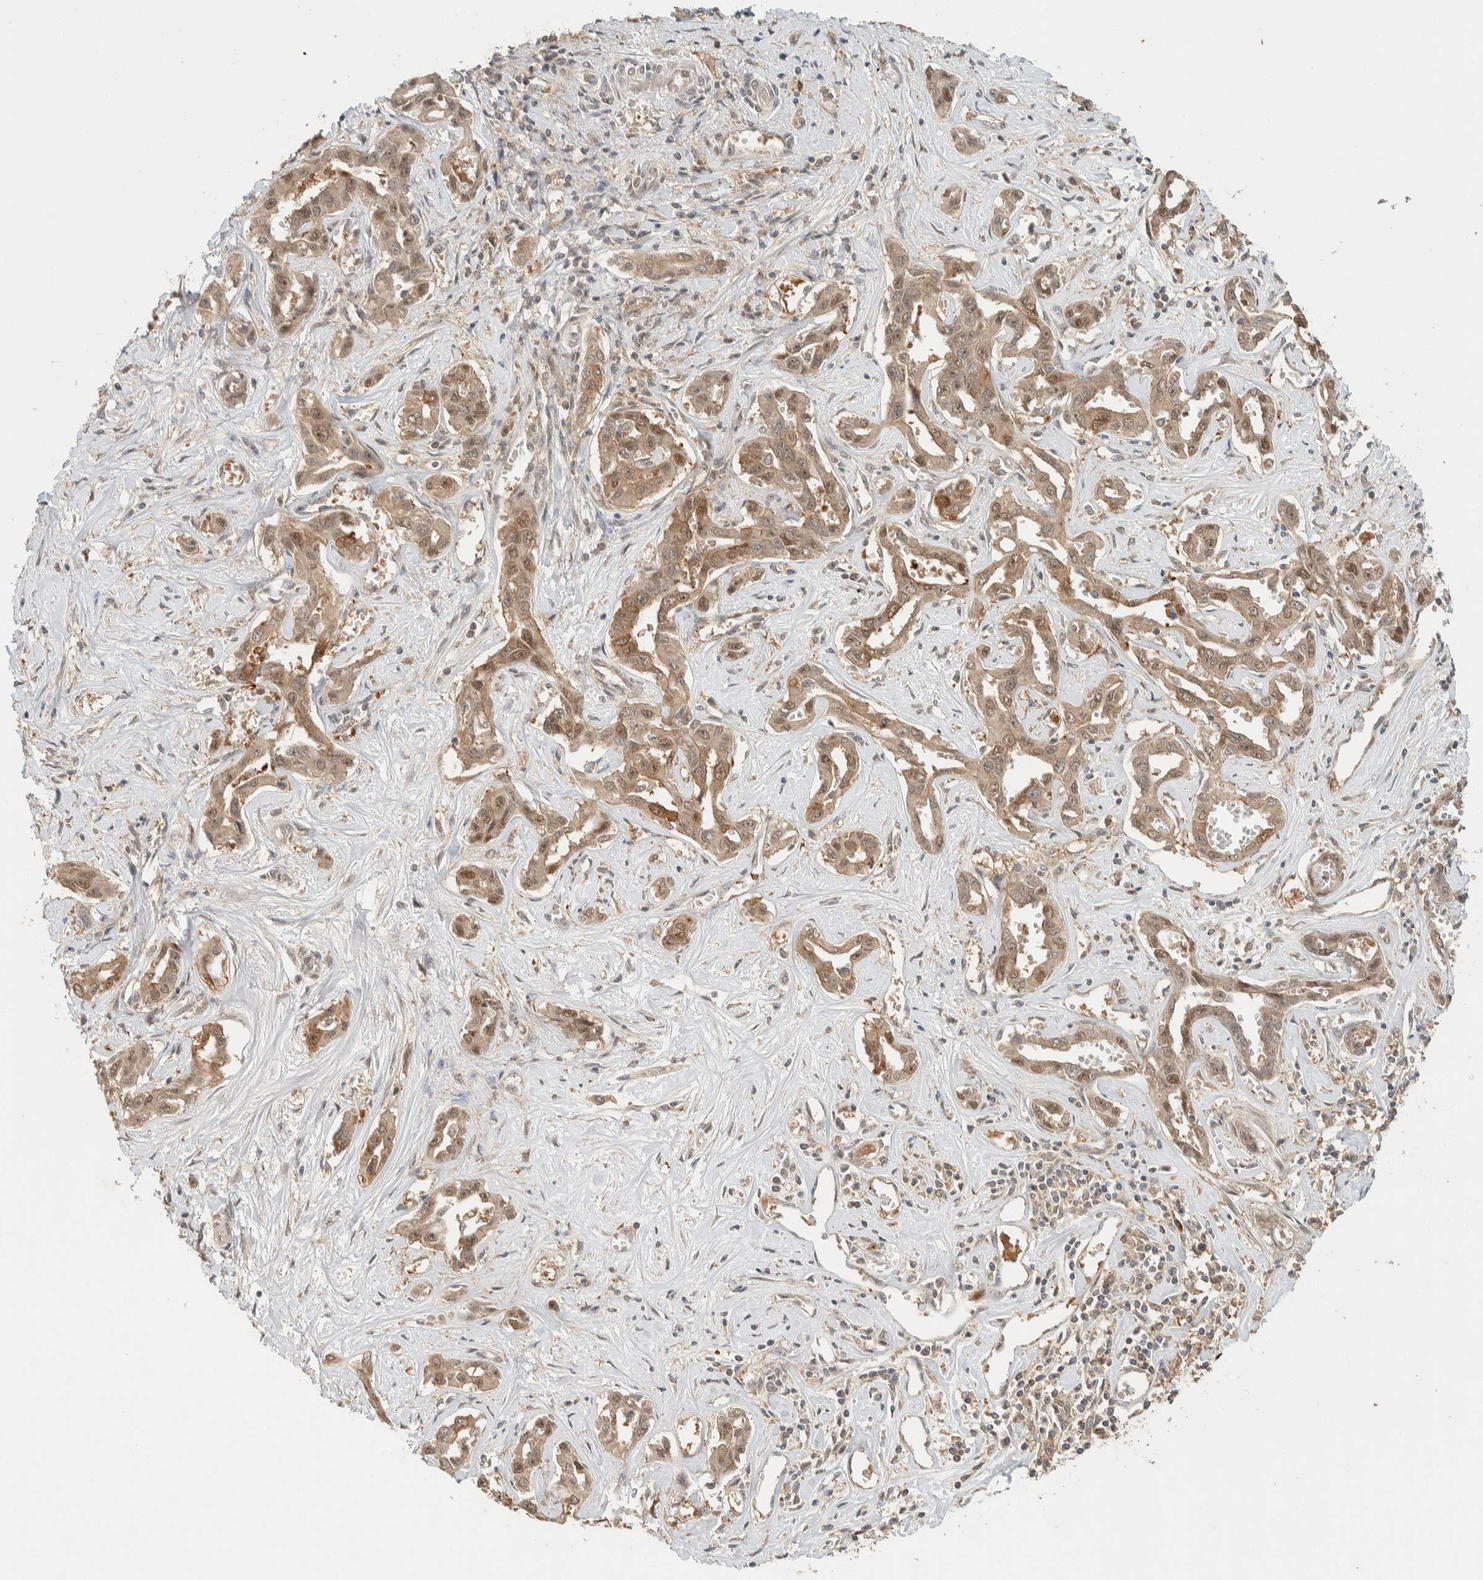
{"staining": {"intensity": "moderate", "quantity": ">75%", "location": "cytoplasmic/membranous,nuclear"}, "tissue": "liver cancer", "cell_type": "Tumor cells", "image_type": "cancer", "snomed": [{"axis": "morphology", "description": "Cholangiocarcinoma"}, {"axis": "topography", "description": "Liver"}], "caption": "IHC staining of liver cancer, which exhibits medium levels of moderate cytoplasmic/membranous and nuclear expression in about >75% of tumor cells indicating moderate cytoplasmic/membranous and nuclear protein staining. The staining was performed using DAB (brown) for protein detection and nuclei were counterstained in hematoxylin (blue).", "gene": "ZNF567", "patient": {"sex": "male", "age": 59}}